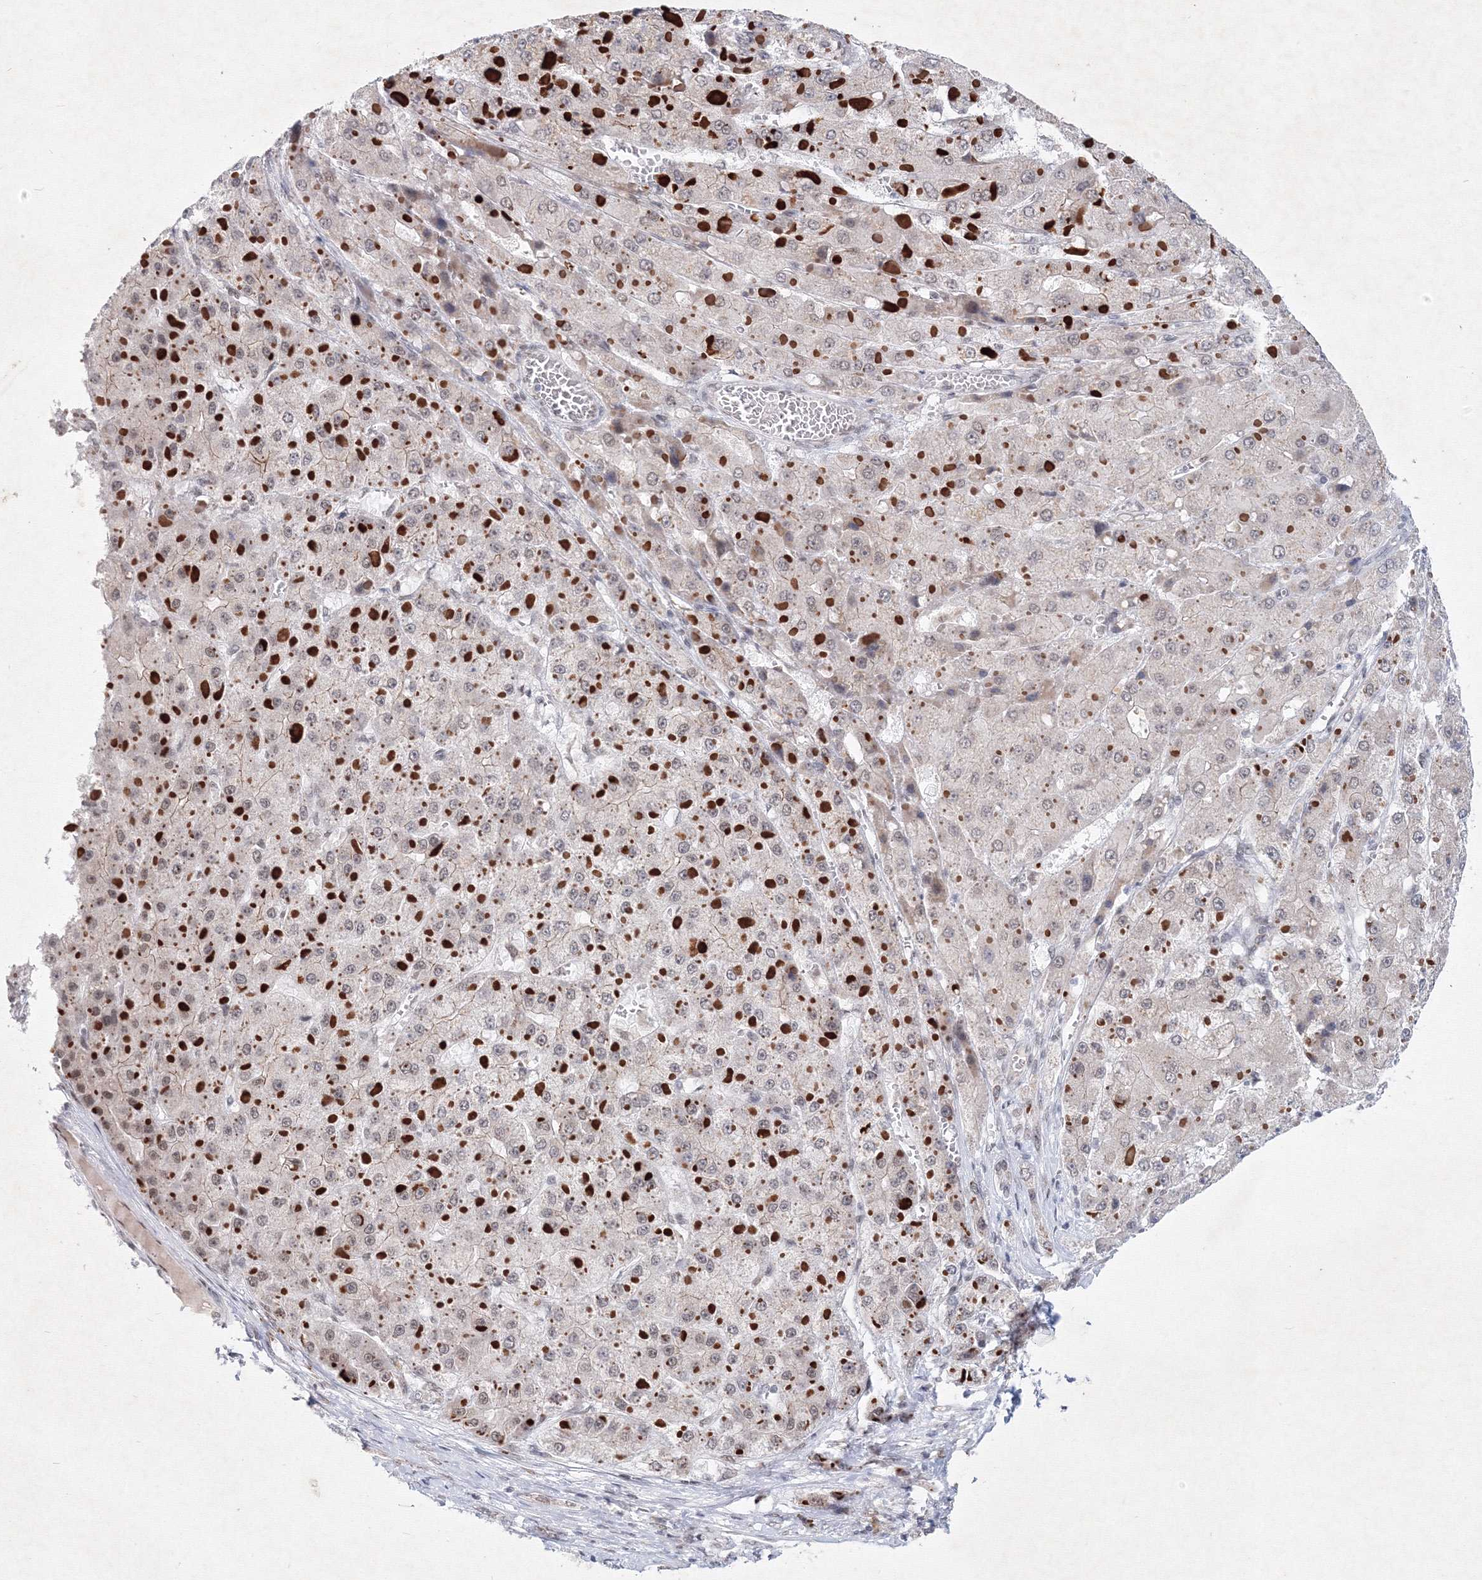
{"staining": {"intensity": "negative", "quantity": "none", "location": "none"}, "tissue": "liver cancer", "cell_type": "Tumor cells", "image_type": "cancer", "snomed": [{"axis": "morphology", "description": "Carcinoma, Hepatocellular, NOS"}, {"axis": "topography", "description": "Liver"}], "caption": "An immunohistochemistry (IHC) micrograph of liver cancer (hepatocellular carcinoma) is shown. There is no staining in tumor cells of liver cancer (hepatocellular carcinoma).", "gene": "SF3B6", "patient": {"sex": "female", "age": 73}}